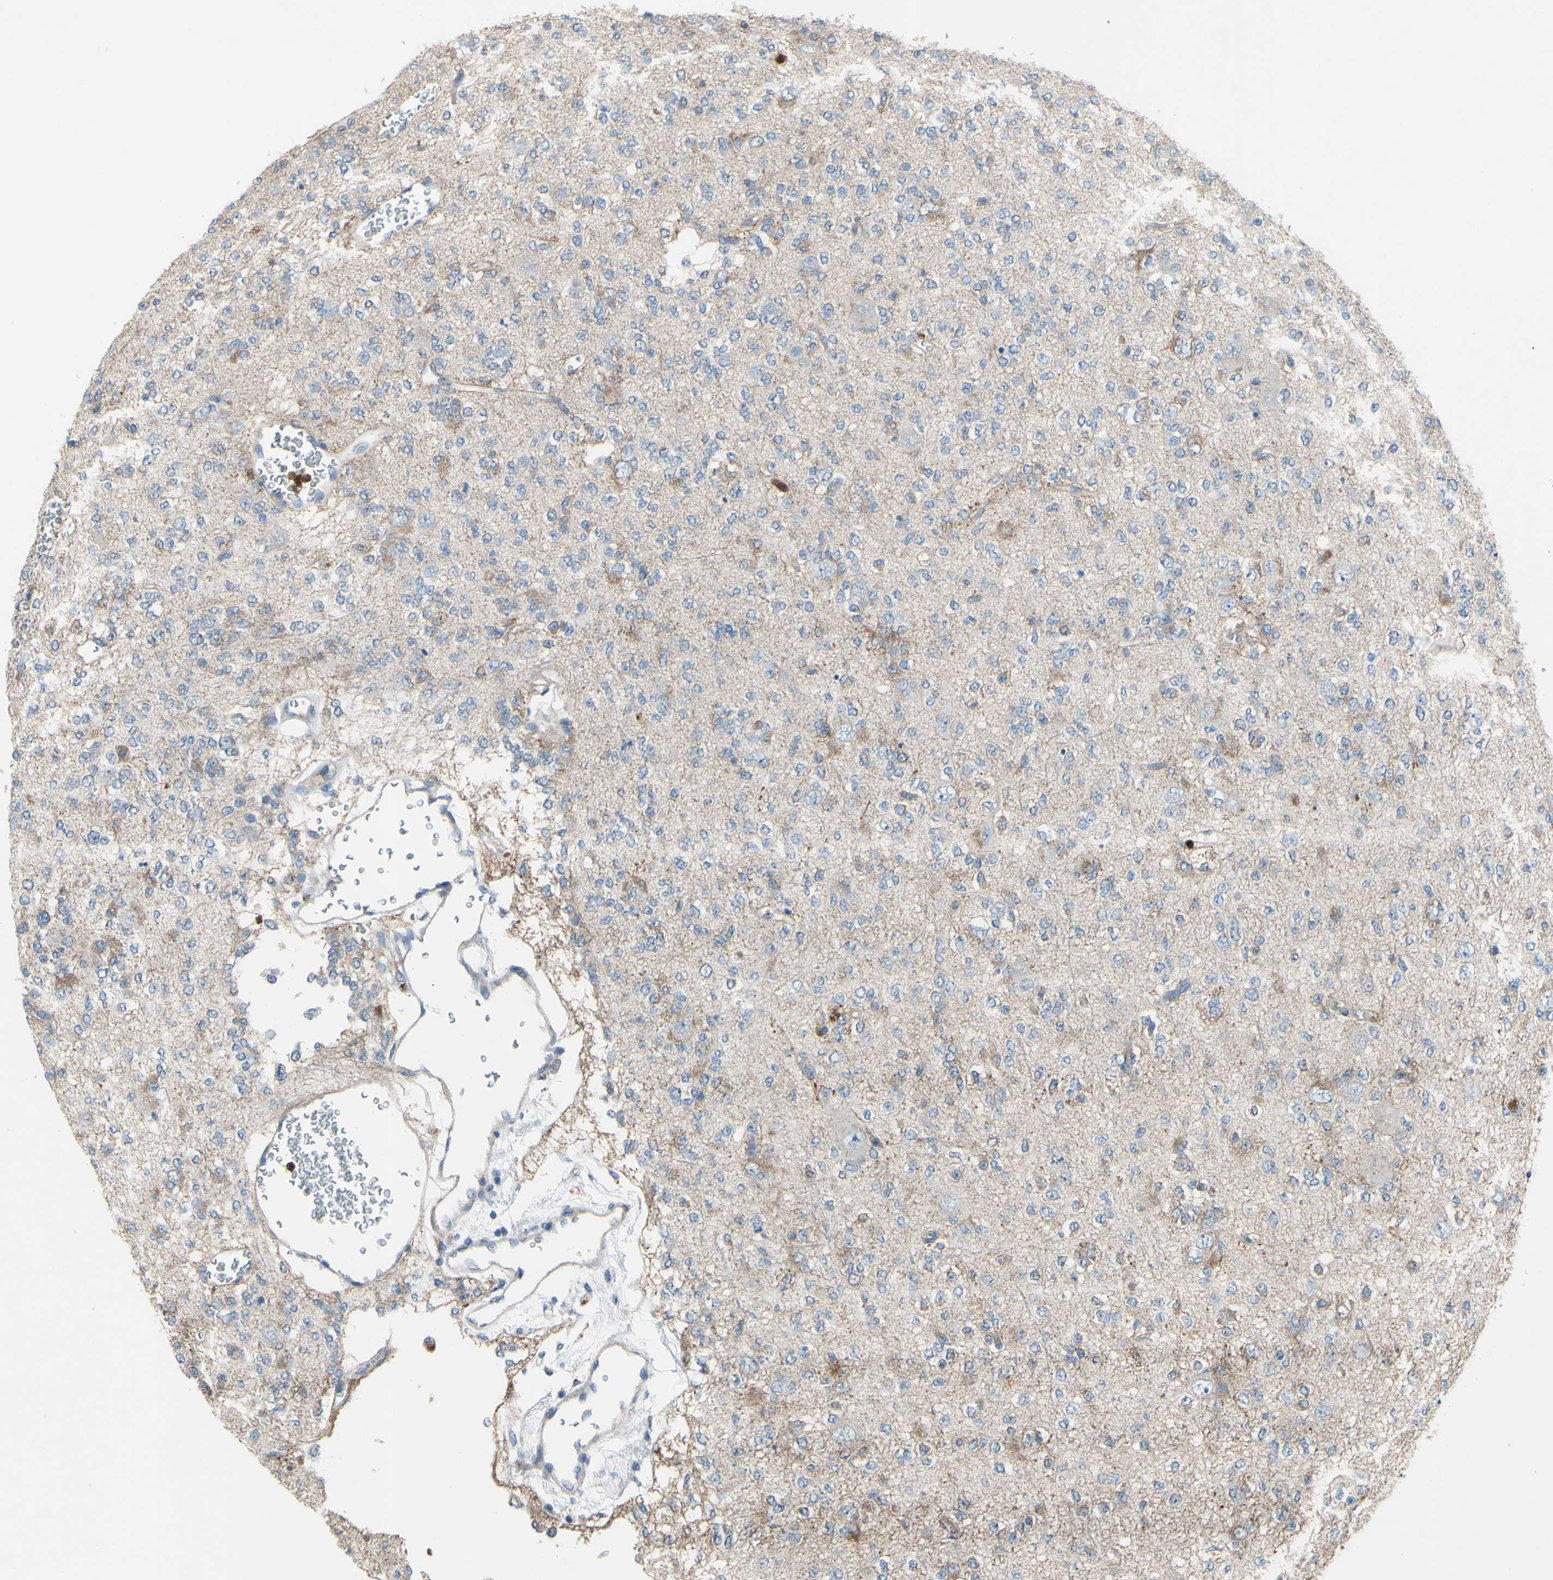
{"staining": {"intensity": "weak", "quantity": ">75%", "location": "cytoplasmic/membranous"}, "tissue": "glioma", "cell_type": "Tumor cells", "image_type": "cancer", "snomed": [{"axis": "morphology", "description": "Glioma, malignant, Low grade"}, {"axis": "topography", "description": "Brain"}], "caption": "An immunohistochemistry micrograph of neoplastic tissue is shown. Protein staining in brown highlights weak cytoplasmic/membranous positivity in malignant glioma (low-grade) within tumor cells.", "gene": "GRAMD2B", "patient": {"sex": "male", "age": 38}}